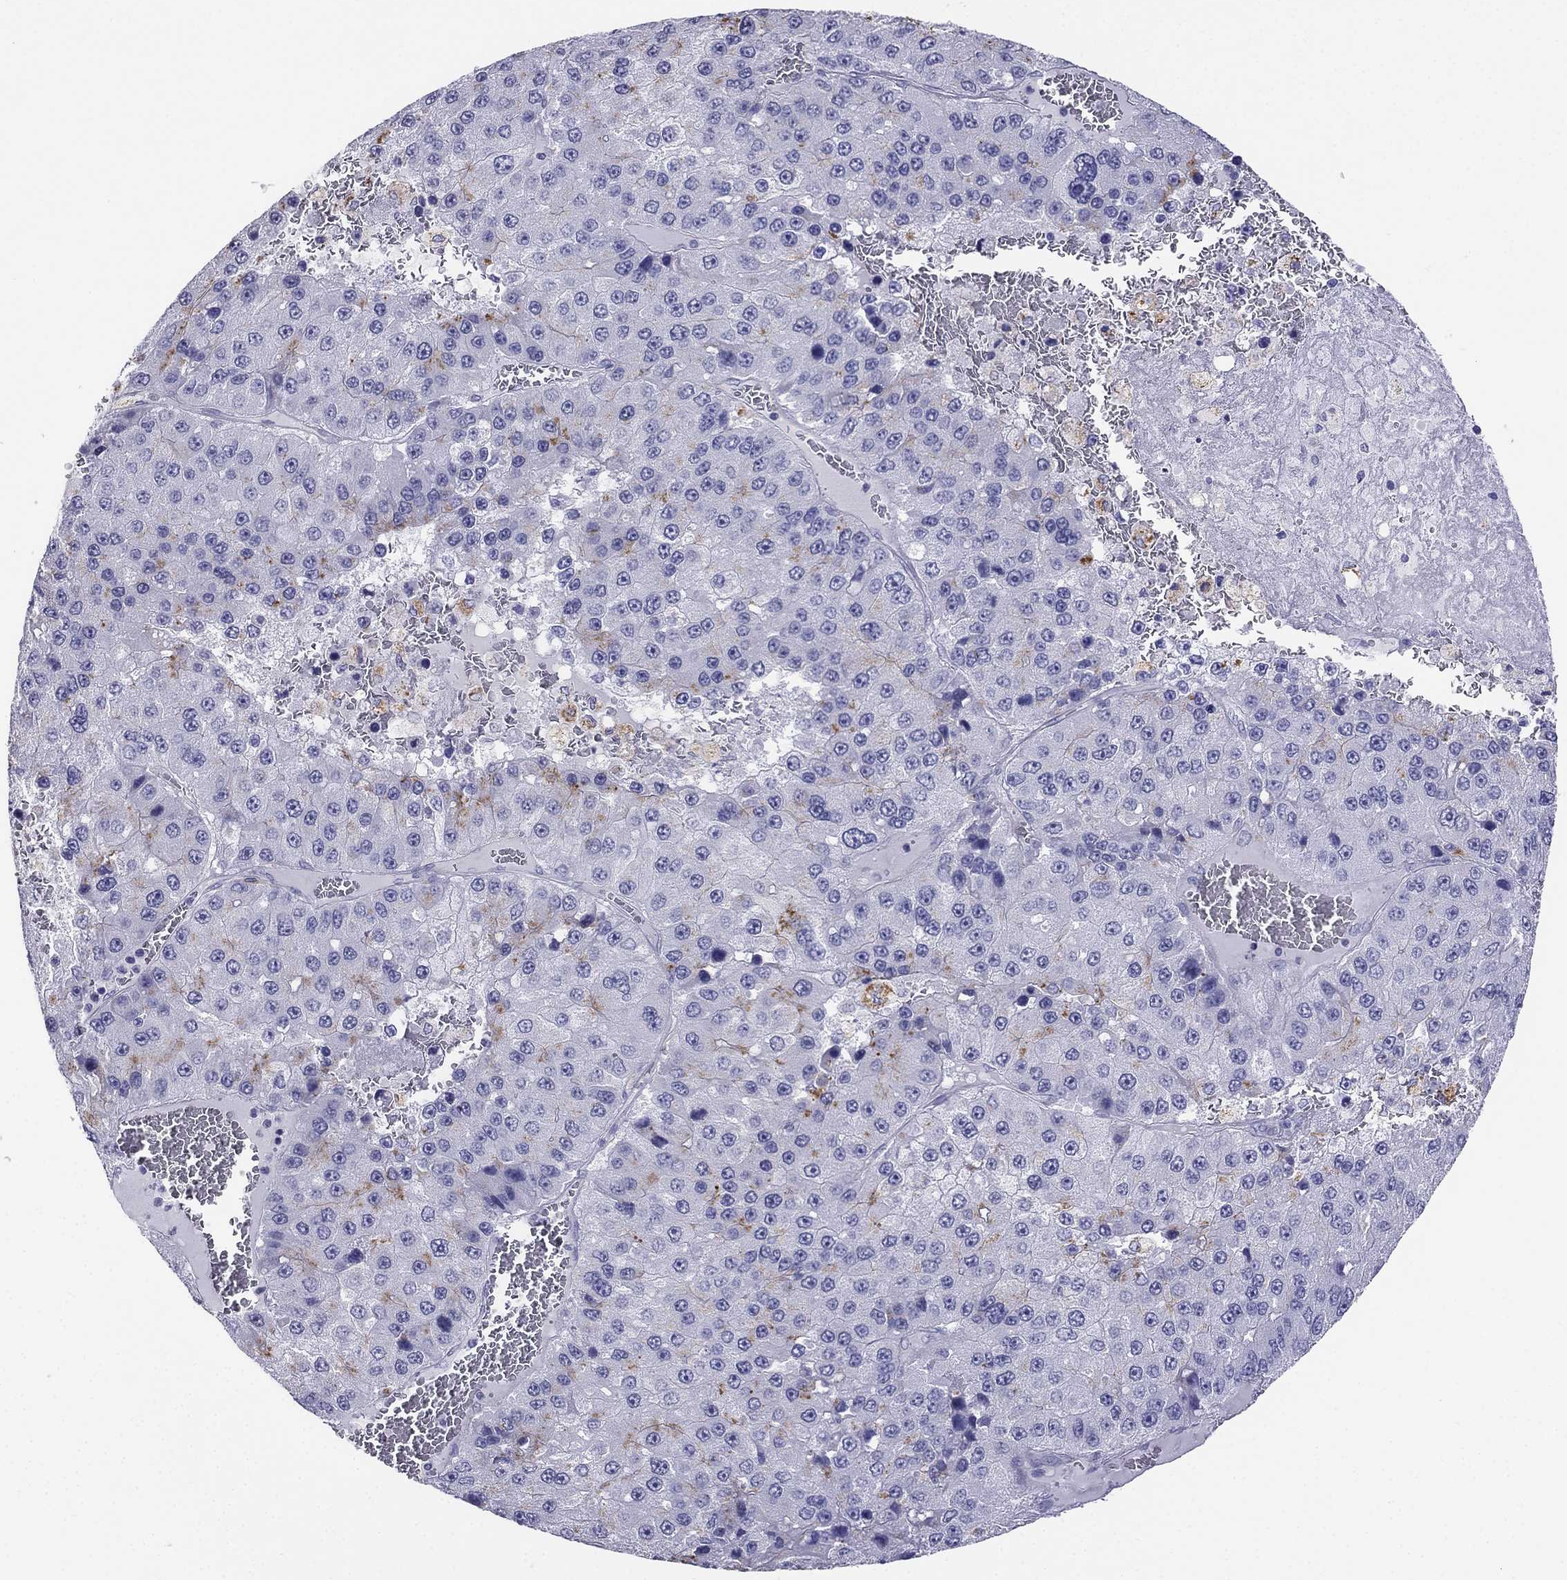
{"staining": {"intensity": "negative", "quantity": "none", "location": "none"}, "tissue": "liver cancer", "cell_type": "Tumor cells", "image_type": "cancer", "snomed": [{"axis": "morphology", "description": "Carcinoma, Hepatocellular, NOS"}, {"axis": "topography", "description": "Liver"}], "caption": "An image of liver hepatocellular carcinoma stained for a protein shows no brown staining in tumor cells.", "gene": "ALOXE3", "patient": {"sex": "female", "age": 73}}